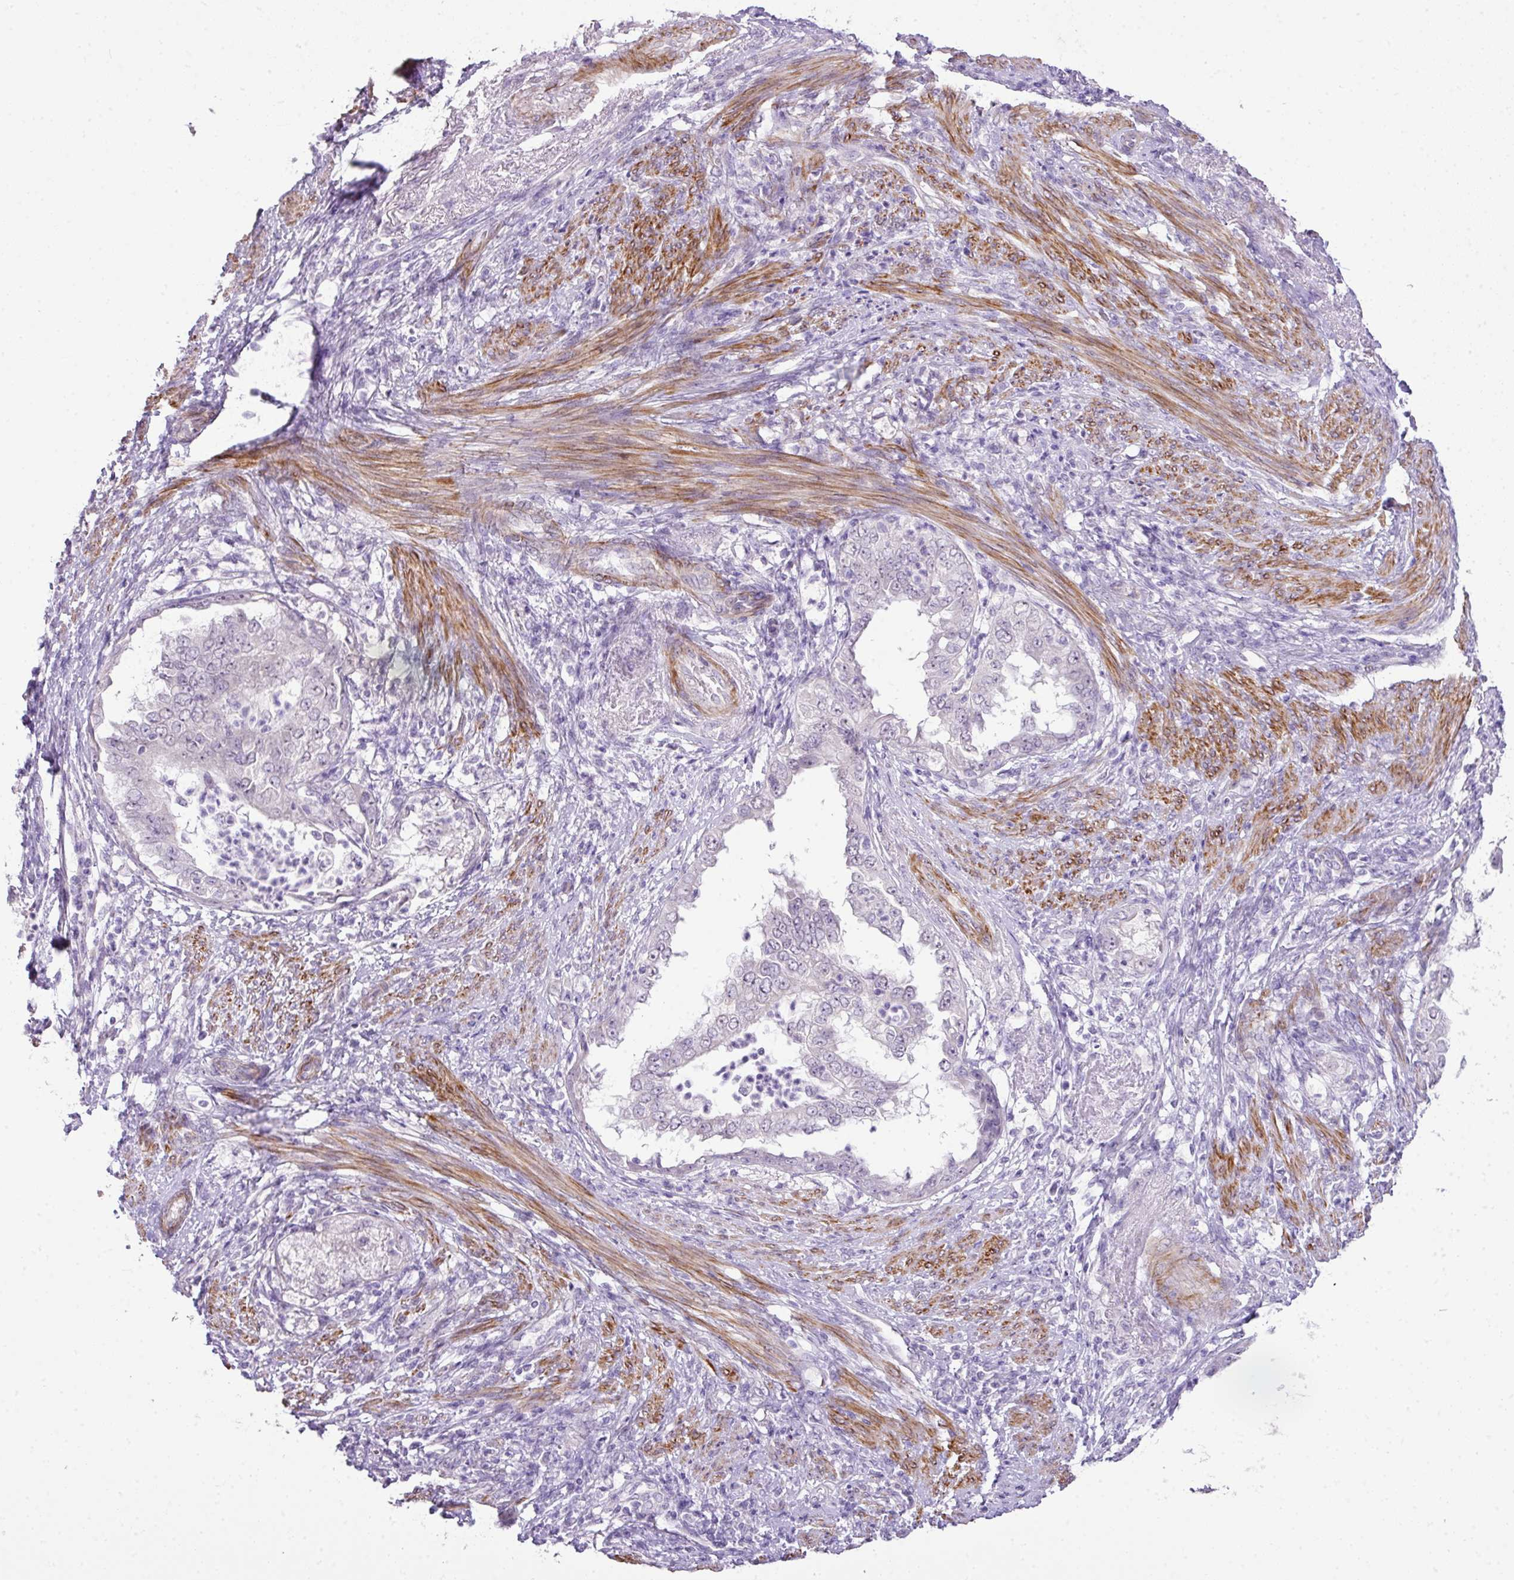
{"staining": {"intensity": "negative", "quantity": "none", "location": "none"}, "tissue": "endometrial cancer", "cell_type": "Tumor cells", "image_type": "cancer", "snomed": [{"axis": "morphology", "description": "Adenocarcinoma, NOS"}, {"axis": "topography", "description": "Endometrium"}], "caption": "This is an immunohistochemistry (IHC) micrograph of adenocarcinoma (endometrial). There is no positivity in tumor cells.", "gene": "DIP2A", "patient": {"sex": "female", "age": 85}}